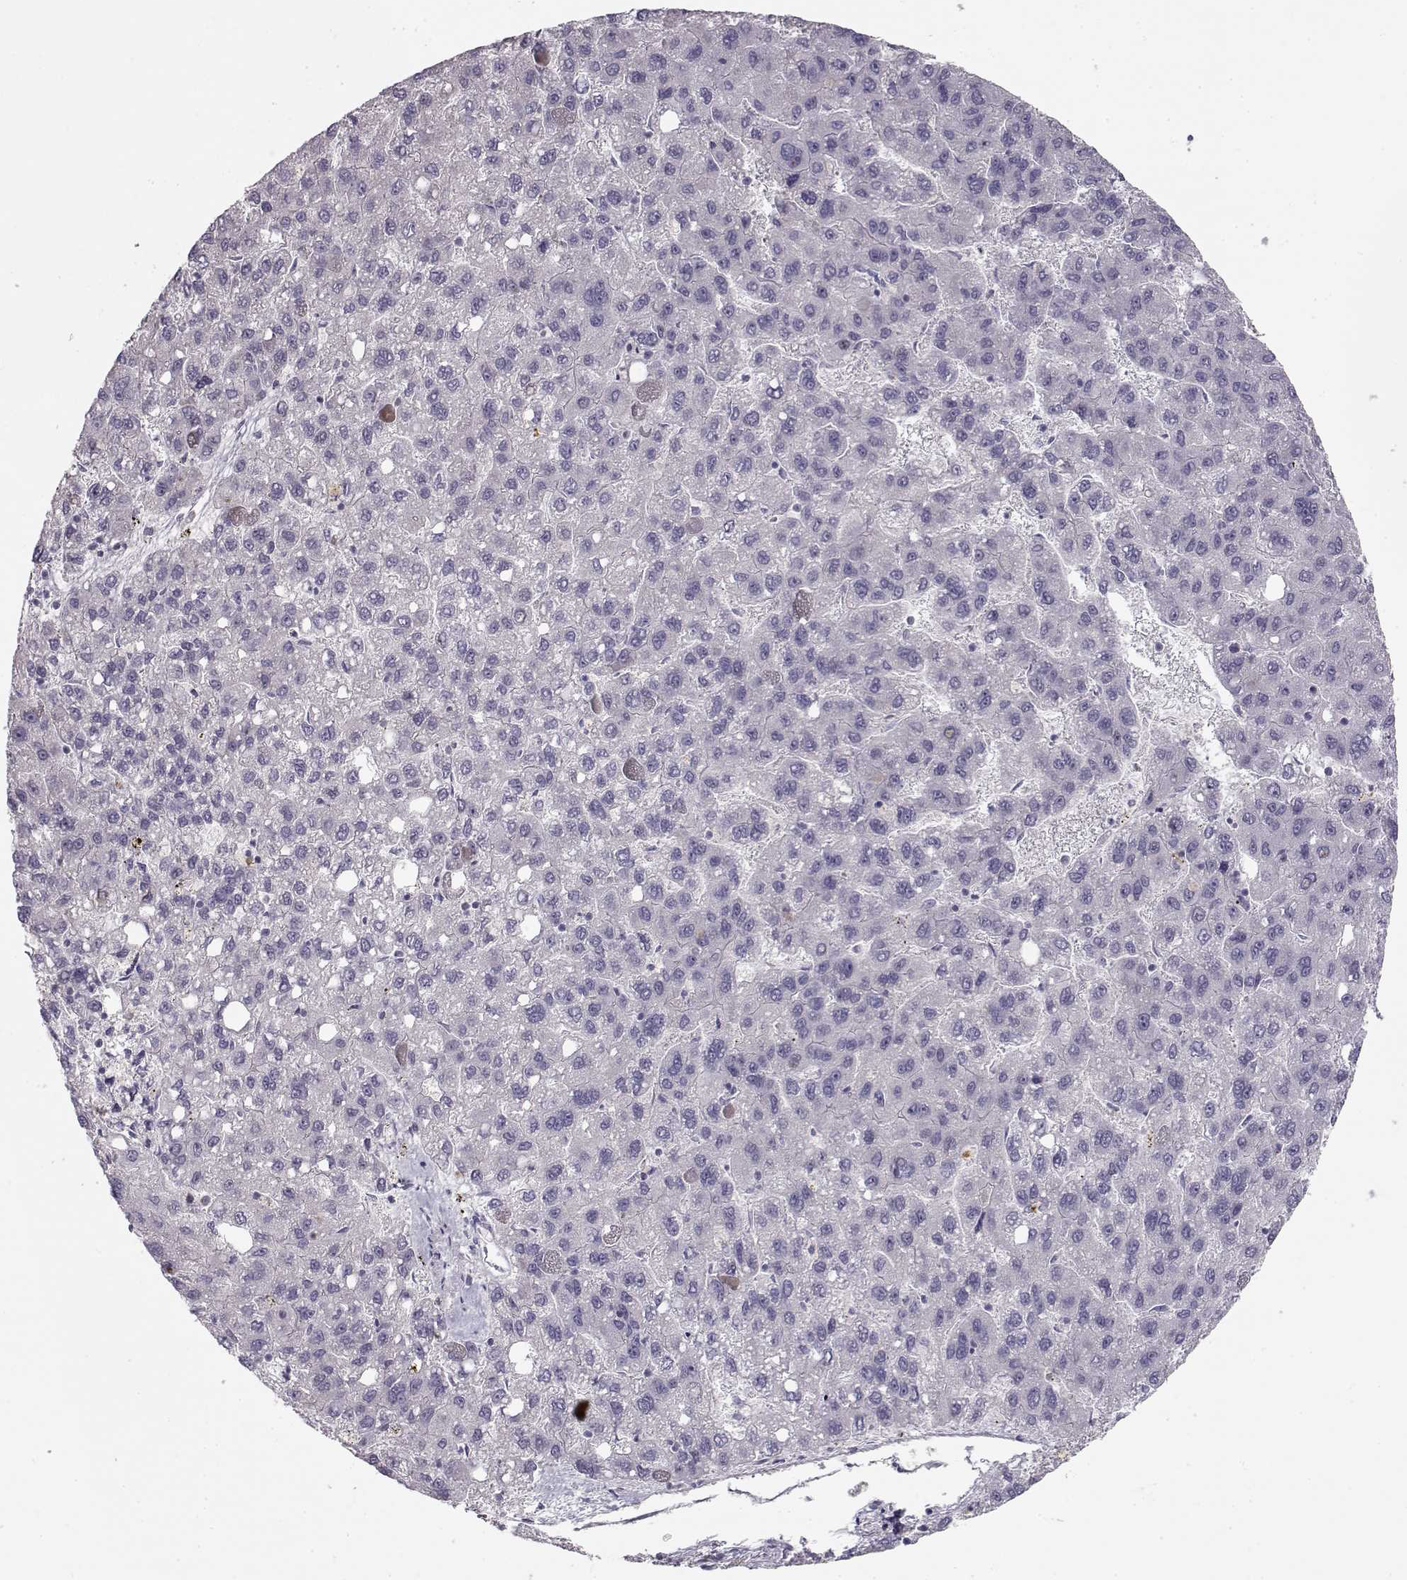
{"staining": {"intensity": "negative", "quantity": "none", "location": "none"}, "tissue": "liver cancer", "cell_type": "Tumor cells", "image_type": "cancer", "snomed": [{"axis": "morphology", "description": "Carcinoma, Hepatocellular, NOS"}, {"axis": "topography", "description": "Liver"}], "caption": "Human liver cancer stained for a protein using immunohistochemistry (IHC) demonstrates no staining in tumor cells.", "gene": "GRK1", "patient": {"sex": "female", "age": 82}}